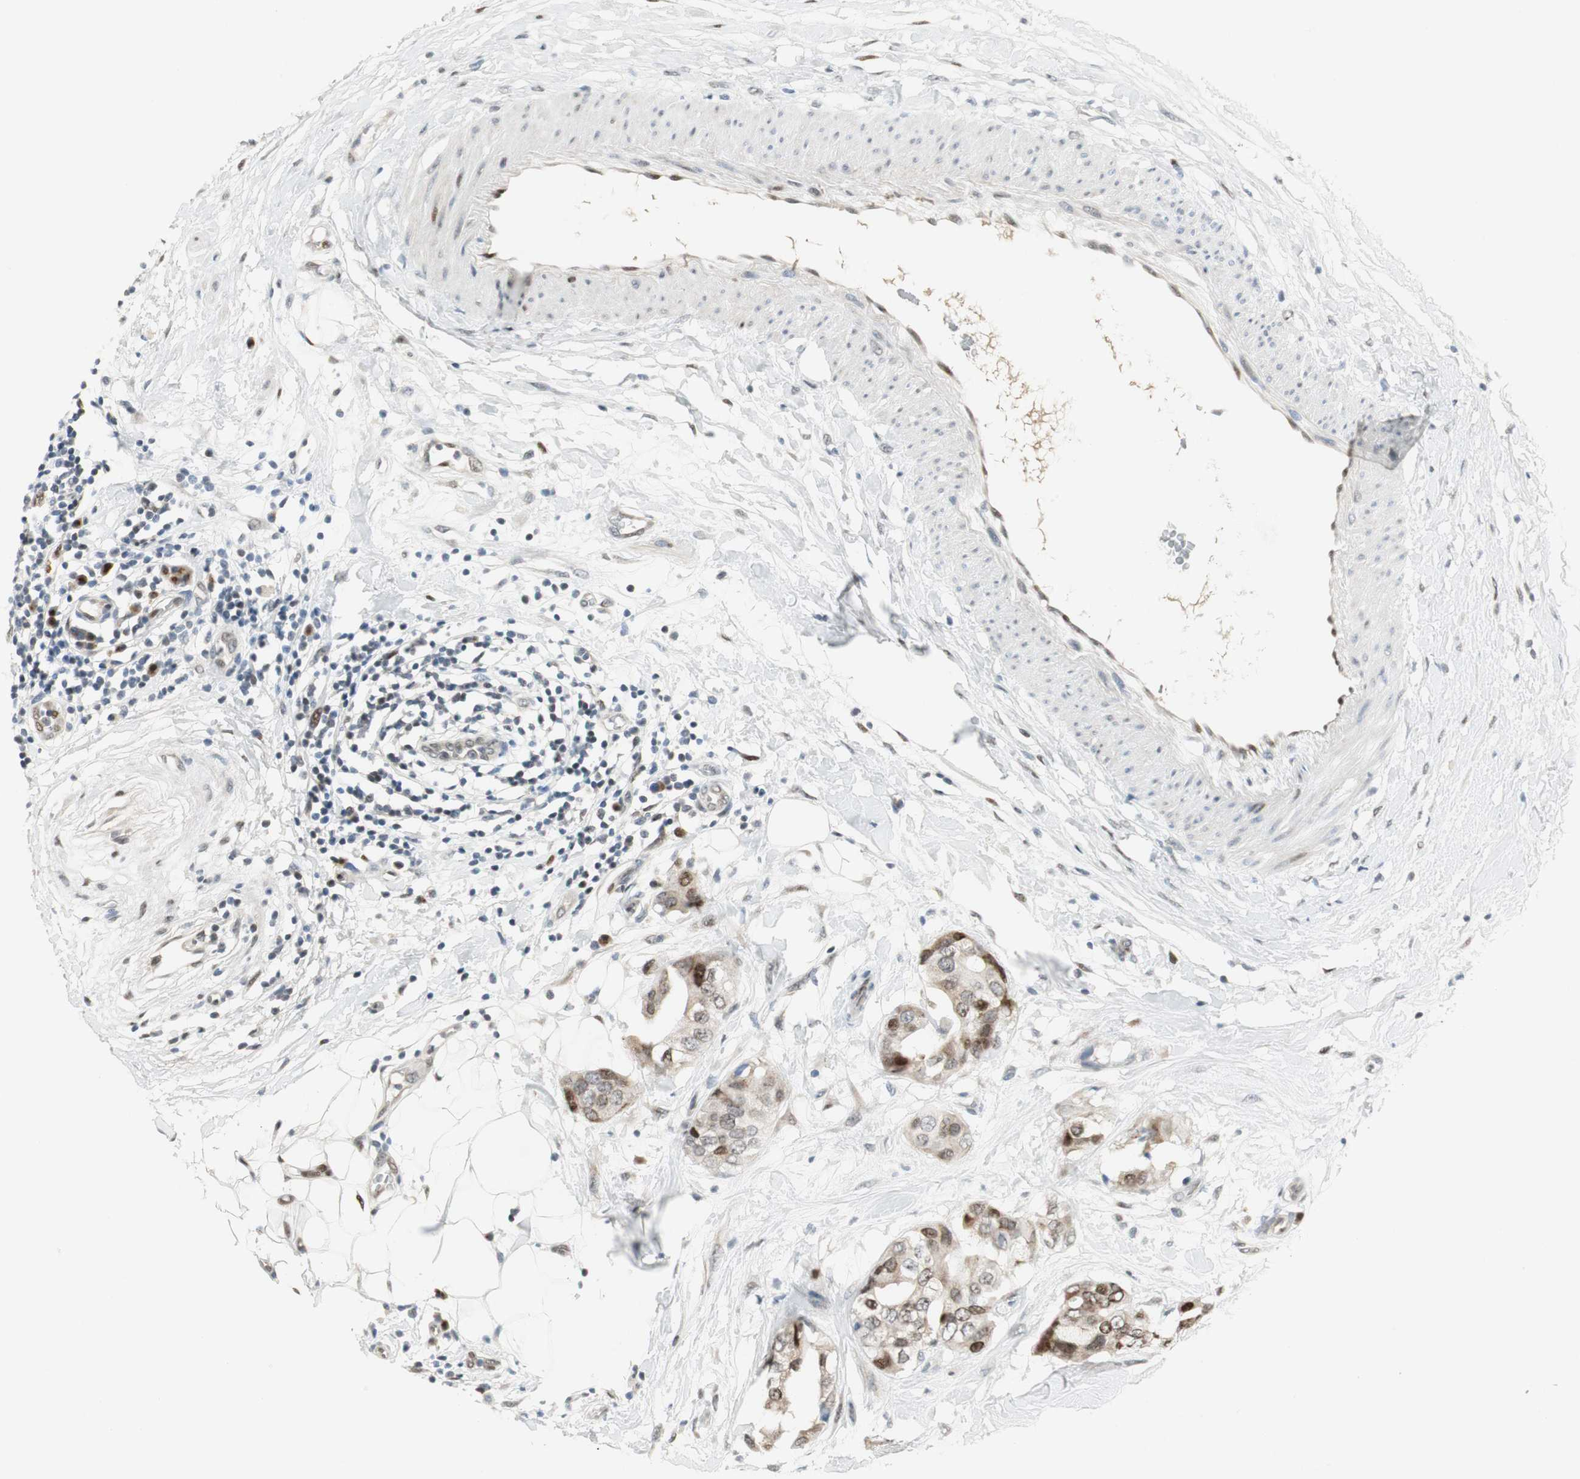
{"staining": {"intensity": "strong", "quantity": ">75%", "location": "nuclear"}, "tissue": "breast cancer", "cell_type": "Tumor cells", "image_type": "cancer", "snomed": [{"axis": "morphology", "description": "Duct carcinoma"}, {"axis": "topography", "description": "Breast"}], "caption": "Approximately >75% of tumor cells in breast cancer show strong nuclear protein expression as visualized by brown immunohistochemical staining.", "gene": "AJUBA", "patient": {"sex": "female", "age": 40}}